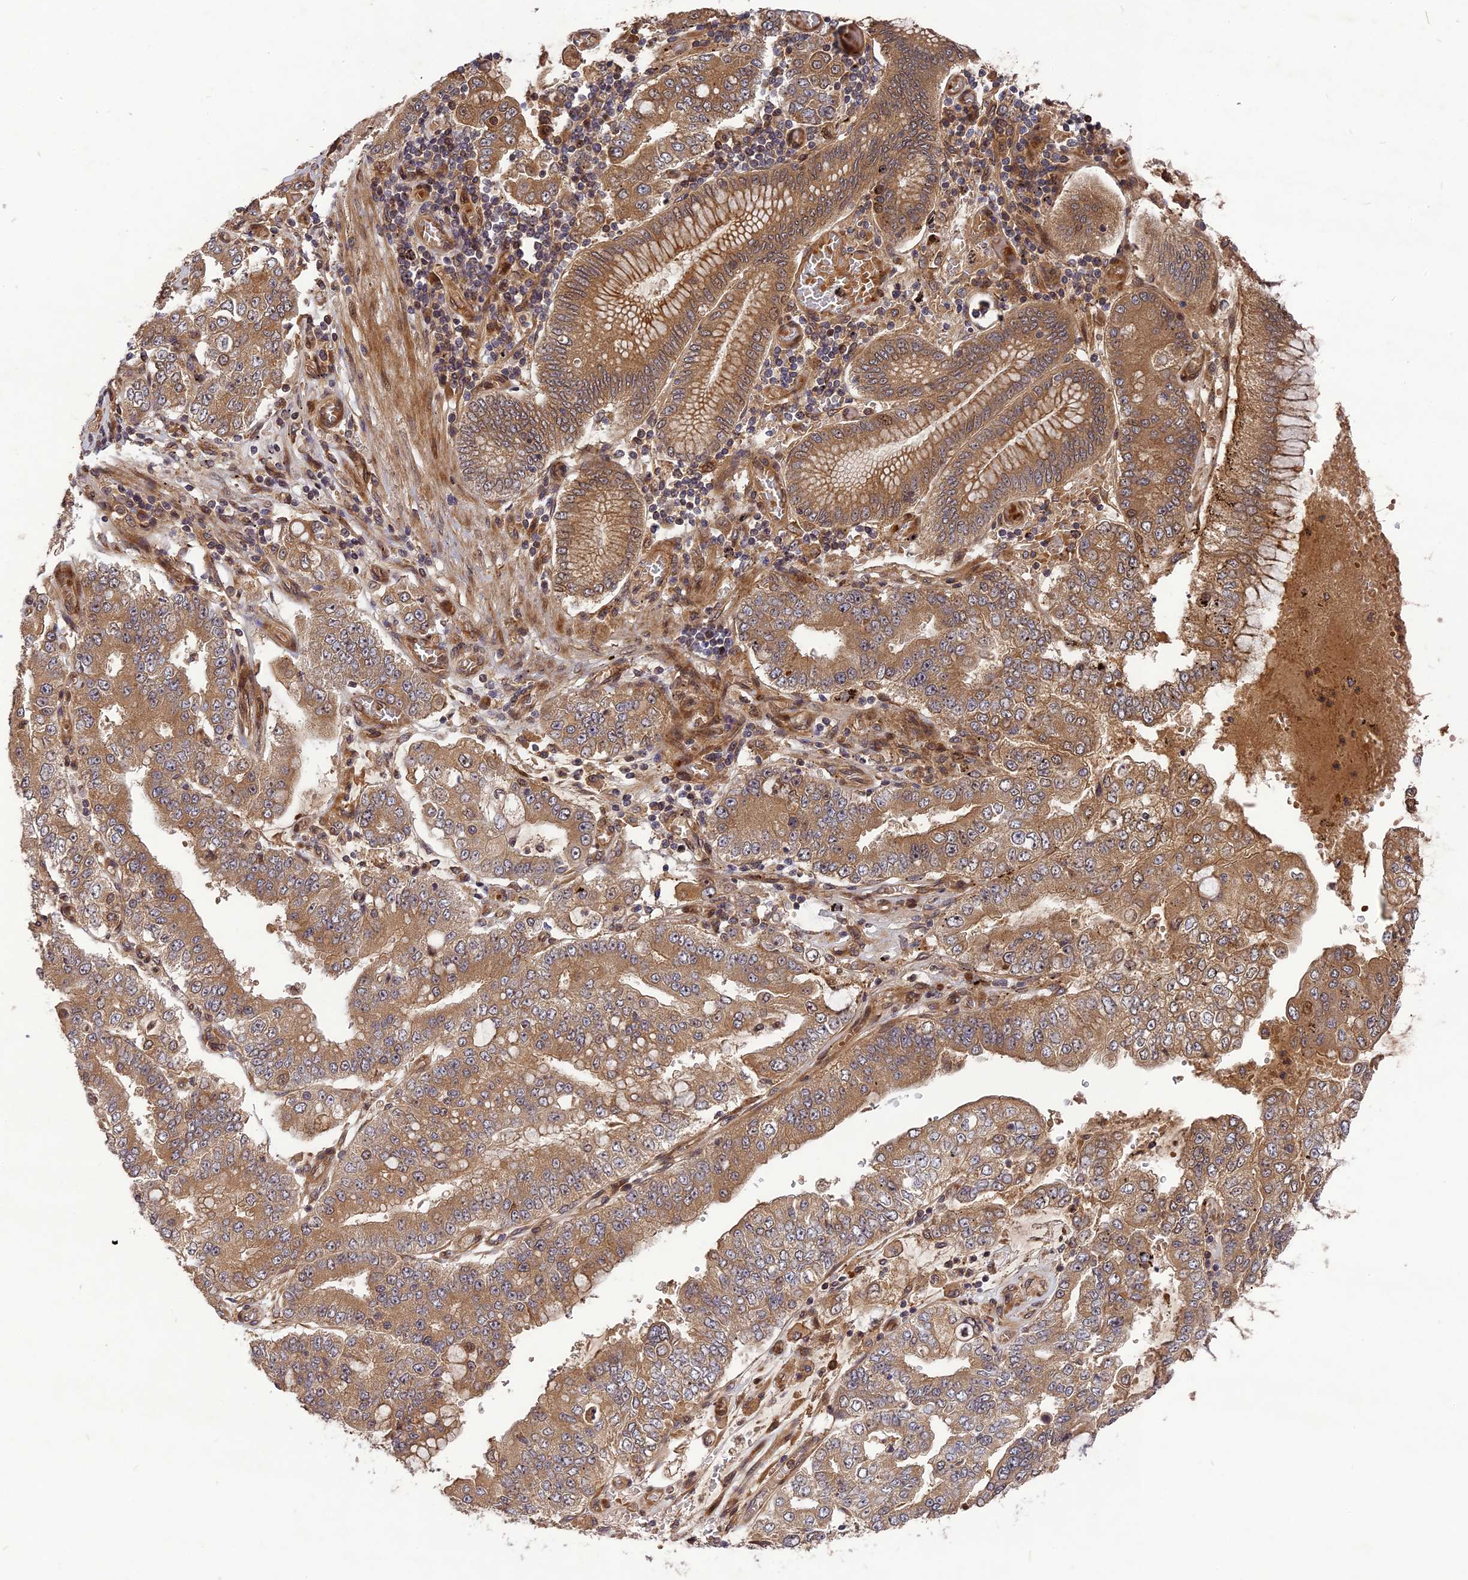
{"staining": {"intensity": "moderate", "quantity": ">75%", "location": "cytoplasmic/membranous"}, "tissue": "stomach cancer", "cell_type": "Tumor cells", "image_type": "cancer", "snomed": [{"axis": "morphology", "description": "Adenocarcinoma, NOS"}, {"axis": "topography", "description": "Stomach"}], "caption": "Protein expression analysis of stomach adenocarcinoma demonstrates moderate cytoplasmic/membranous expression in about >75% of tumor cells.", "gene": "TMUB2", "patient": {"sex": "male", "age": 76}}